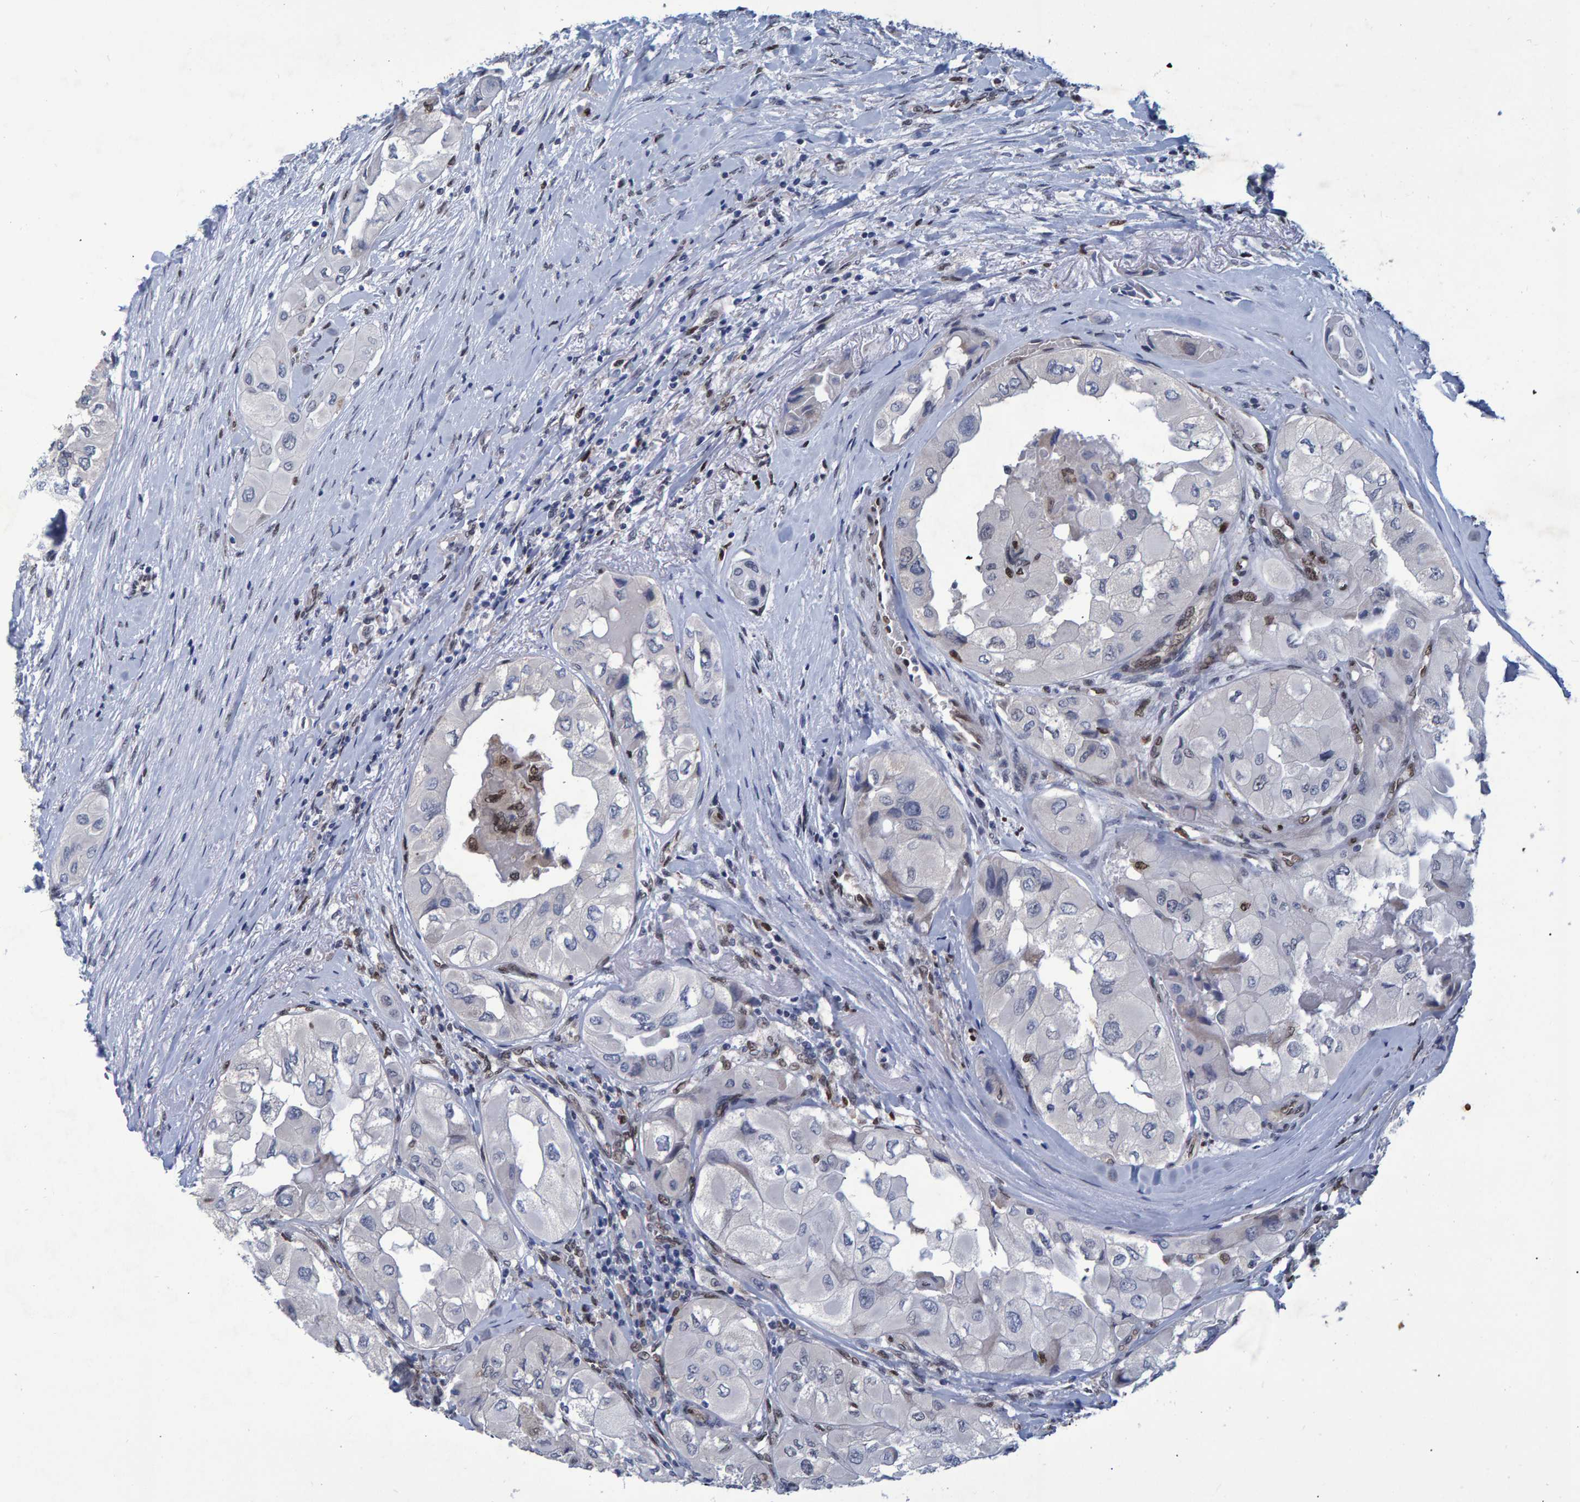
{"staining": {"intensity": "negative", "quantity": "none", "location": "none"}, "tissue": "thyroid cancer", "cell_type": "Tumor cells", "image_type": "cancer", "snomed": [{"axis": "morphology", "description": "Papillary adenocarcinoma, NOS"}, {"axis": "topography", "description": "Thyroid gland"}], "caption": "There is no significant staining in tumor cells of thyroid cancer.", "gene": "QKI", "patient": {"sex": "female", "age": 59}}